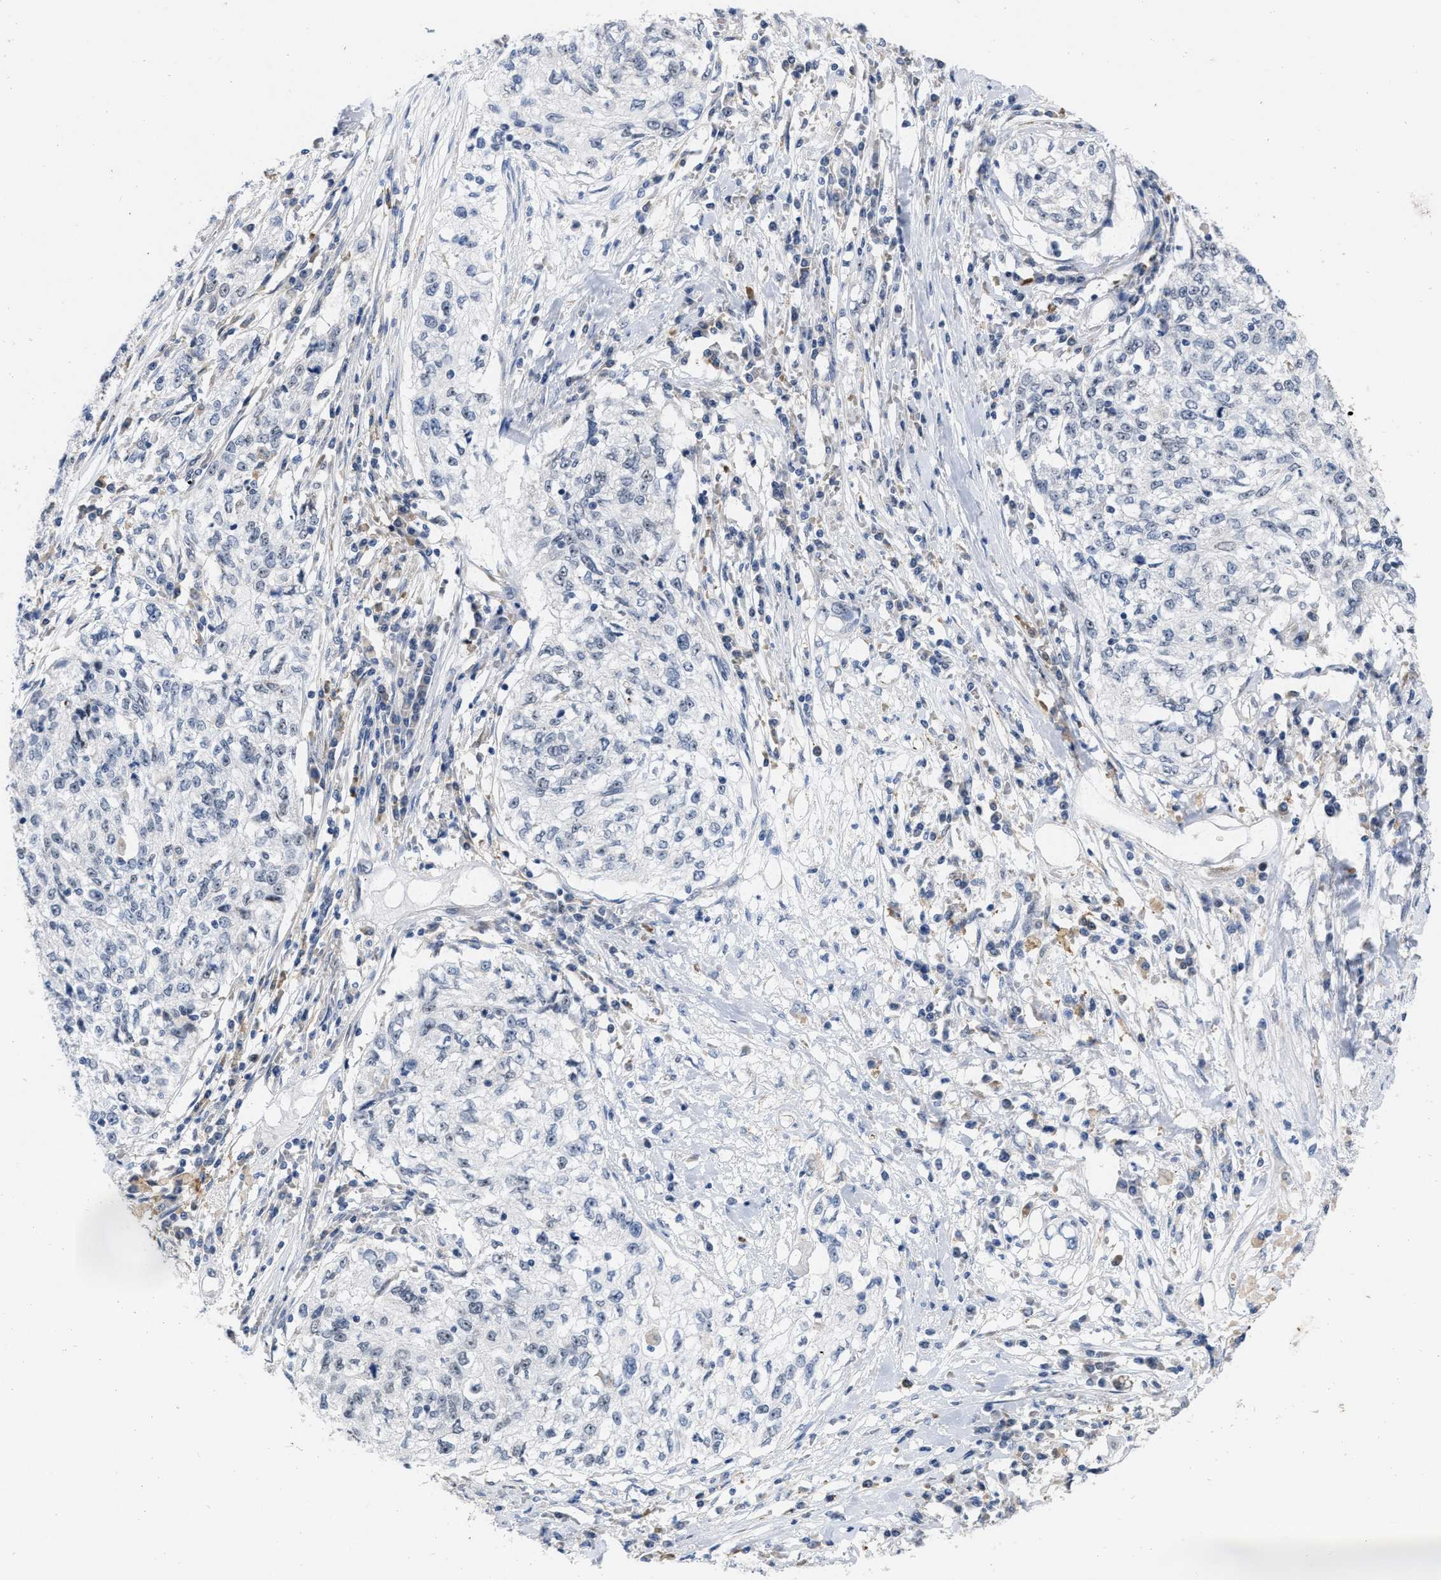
{"staining": {"intensity": "negative", "quantity": "none", "location": "none"}, "tissue": "cervical cancer", "cell_type": "Tumor cells", "image_type": "cancer", "snomed": [{"axis": "morphology", "description": "Squamous cell carcinoma, NOS"}, {"axis": "topography", "description": "Cervix"}], "caption": "A histopathology image of human cervical cancer (squamous cell carcinoma) is negative for staining in tumor cells. (DAB immunohistochemistry (IHC) visualized using brightfield microscopy, high magnification).", "gene": "ELAC2", "patient": {"sex": "female", "age": 57}}